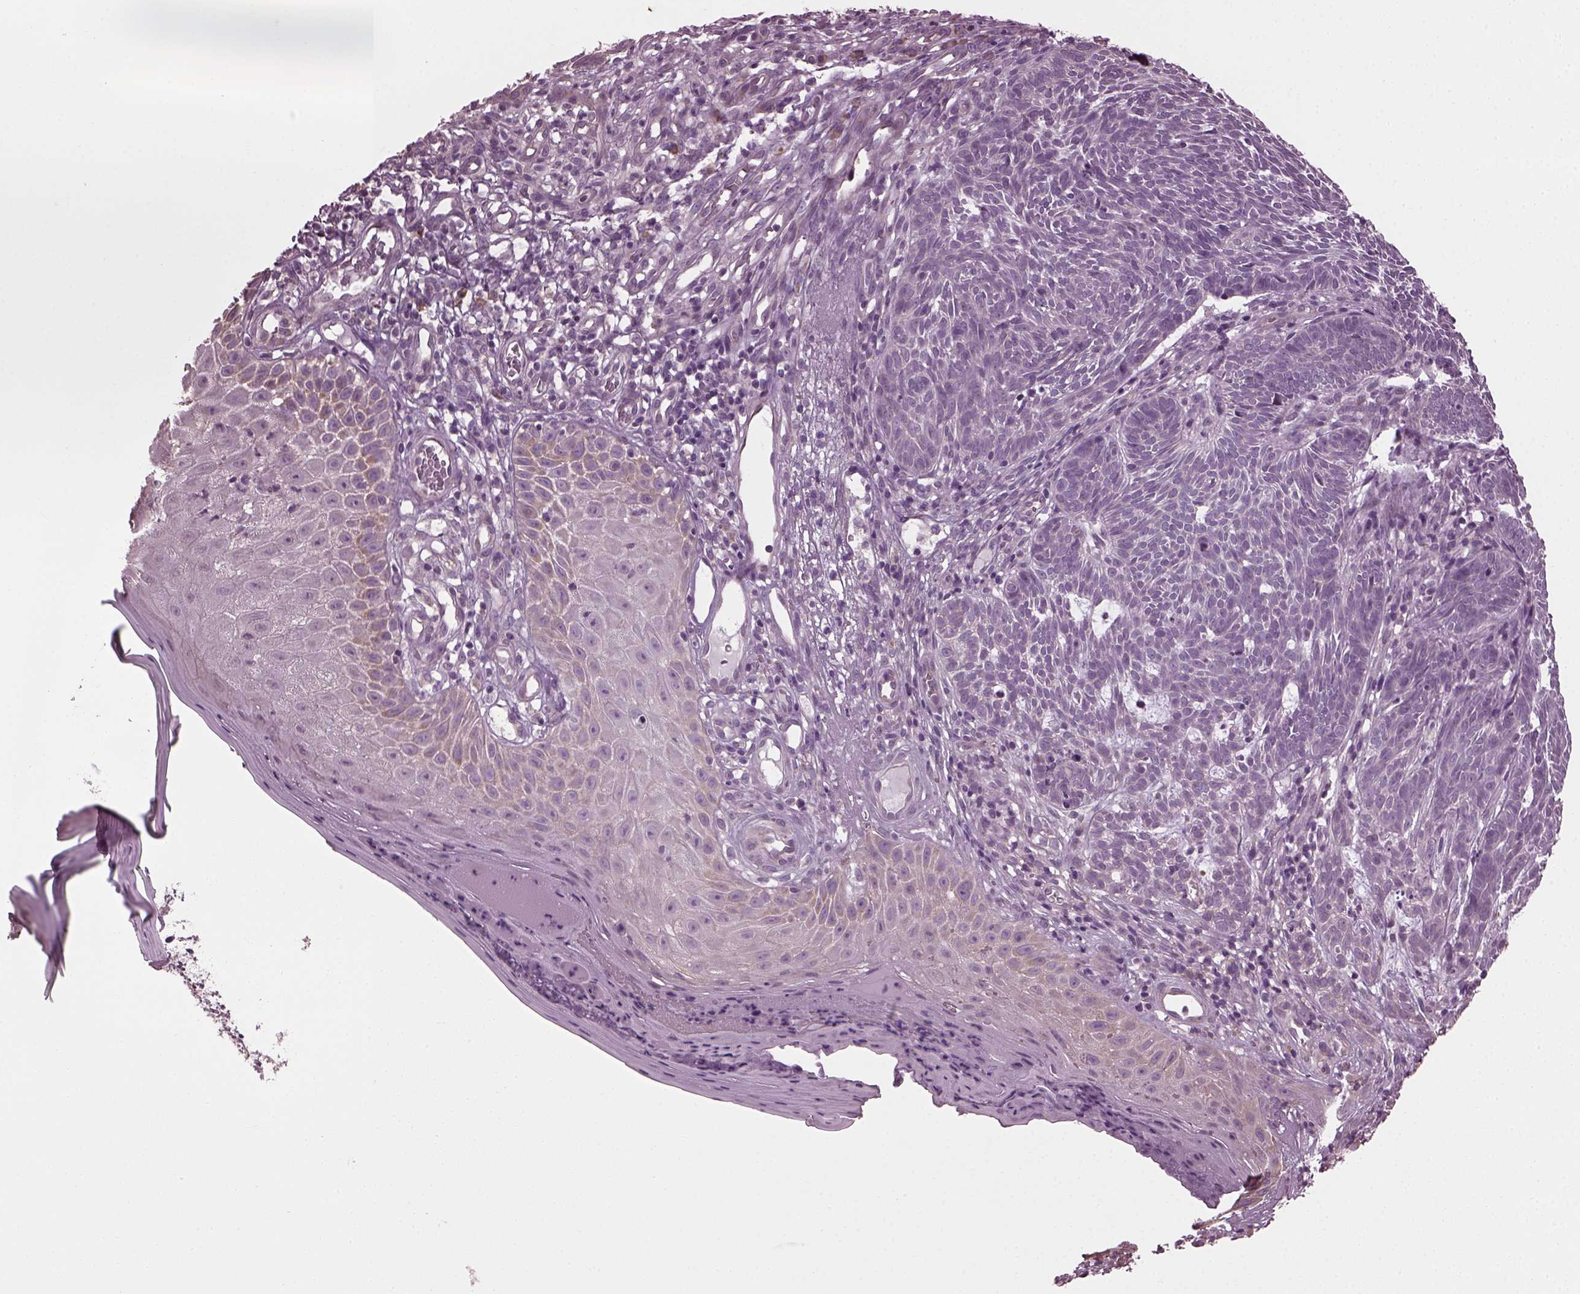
{"staining": {"intensity": "negative", "quantity": "none", "location": "none"}, "tissue": "skin cancer", "cell_type": "Tumor cells", "image_type": "cancer", "snomed": [{"axis": "morphology", "description": "Basal cell carcinoma"}, {"axis": "topography", "description": "Skin"}], "caption": "A histopathology image of human skin cancer is negative for staining in tumor cells.", "gene": "CABP5", "patient": {"sex": "male", "age": 59}}